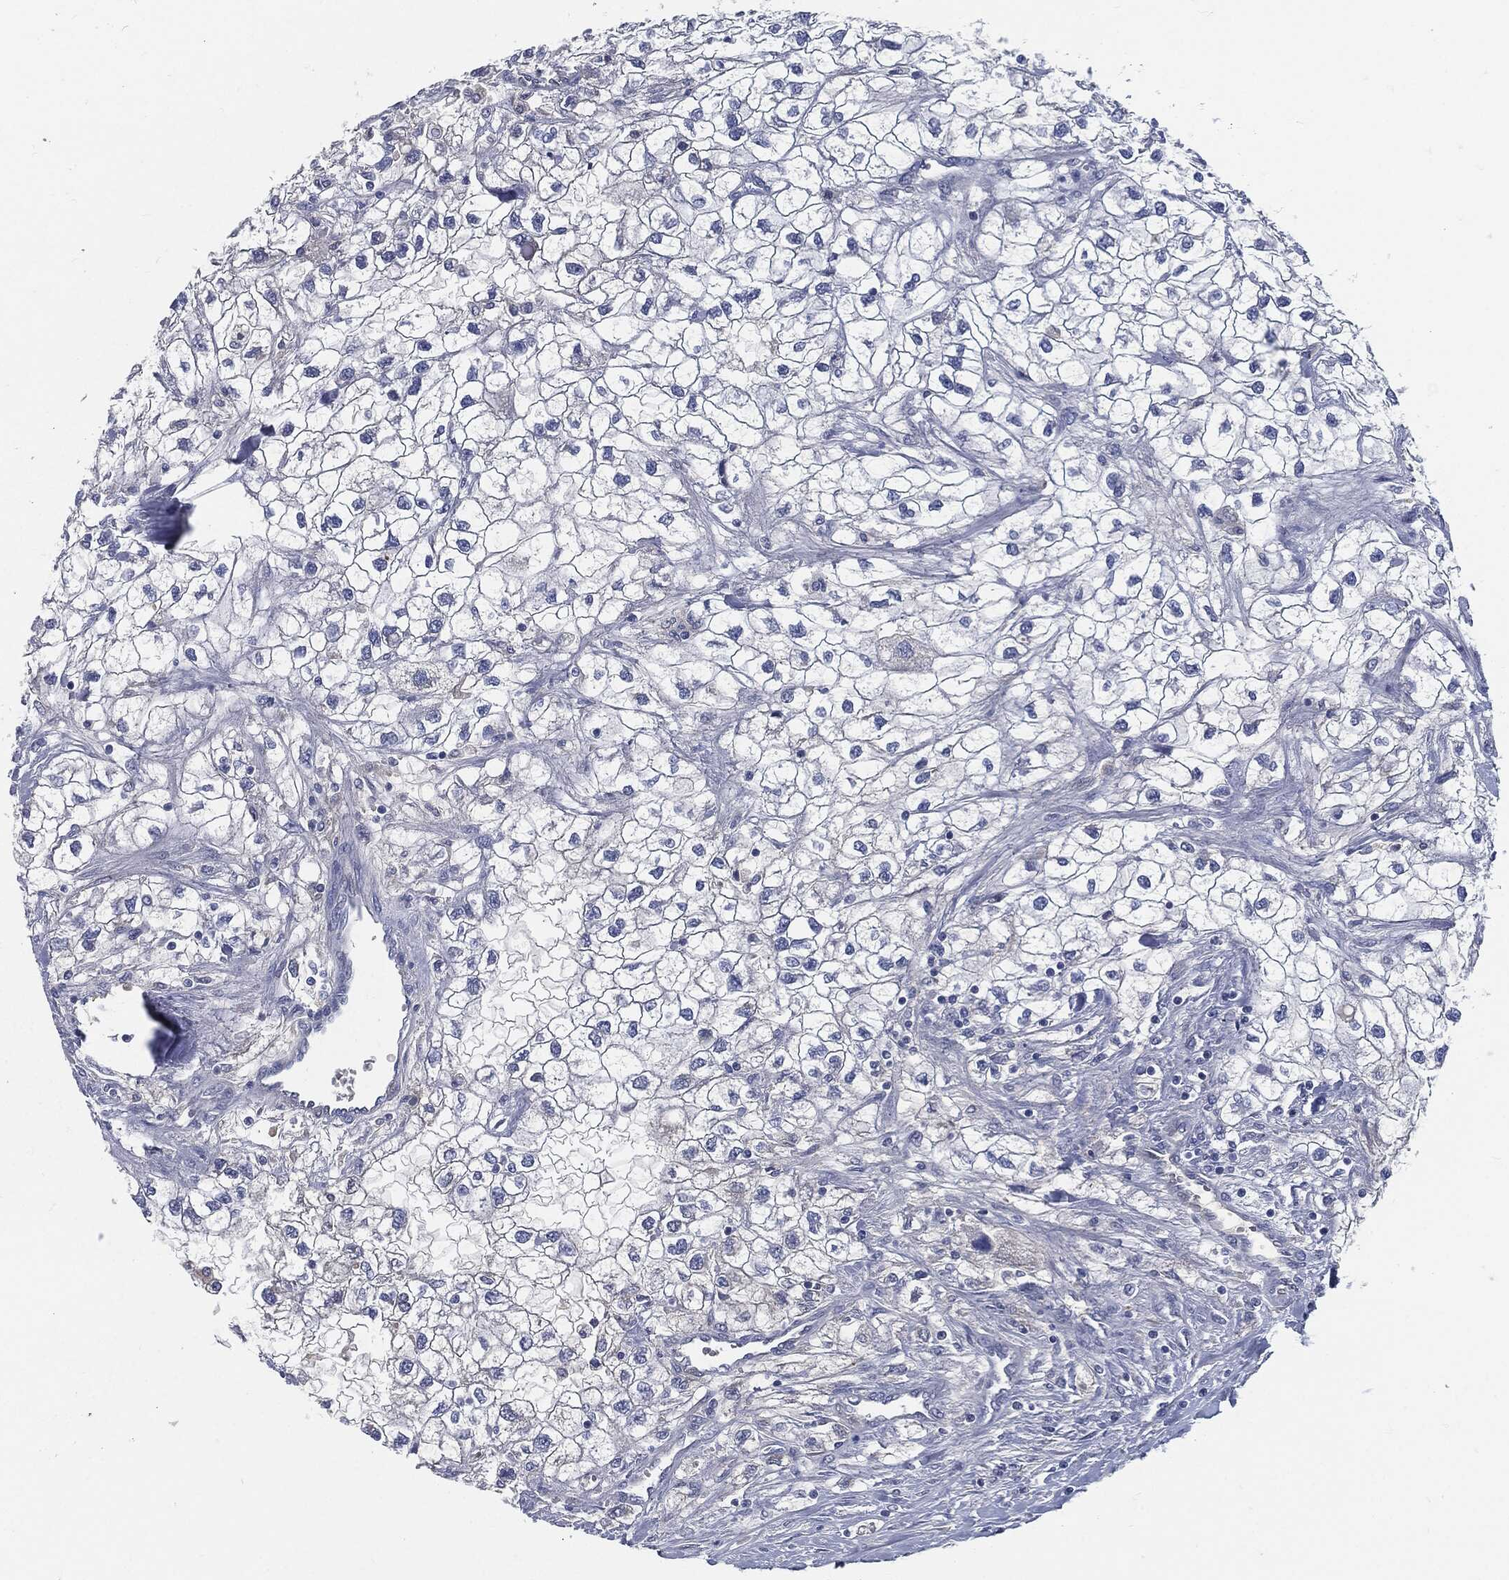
{"staining": {"intensity": "negative", "quantity": "none", "location": "none"}, "tissue": "renal cancer", "cell_type": "Tumor cells", "image_type": "cancer", "snomed": [{"axis": "morphology", "description": "Adenocarcinoma, NOS"}, {"axis": "topography", "description": "Kidney"}], "caption": "The image shows no significant expression in tumor cells of renal cancer.", "gene": "MST1", "patient": {"sex": "male", "age": 59}}